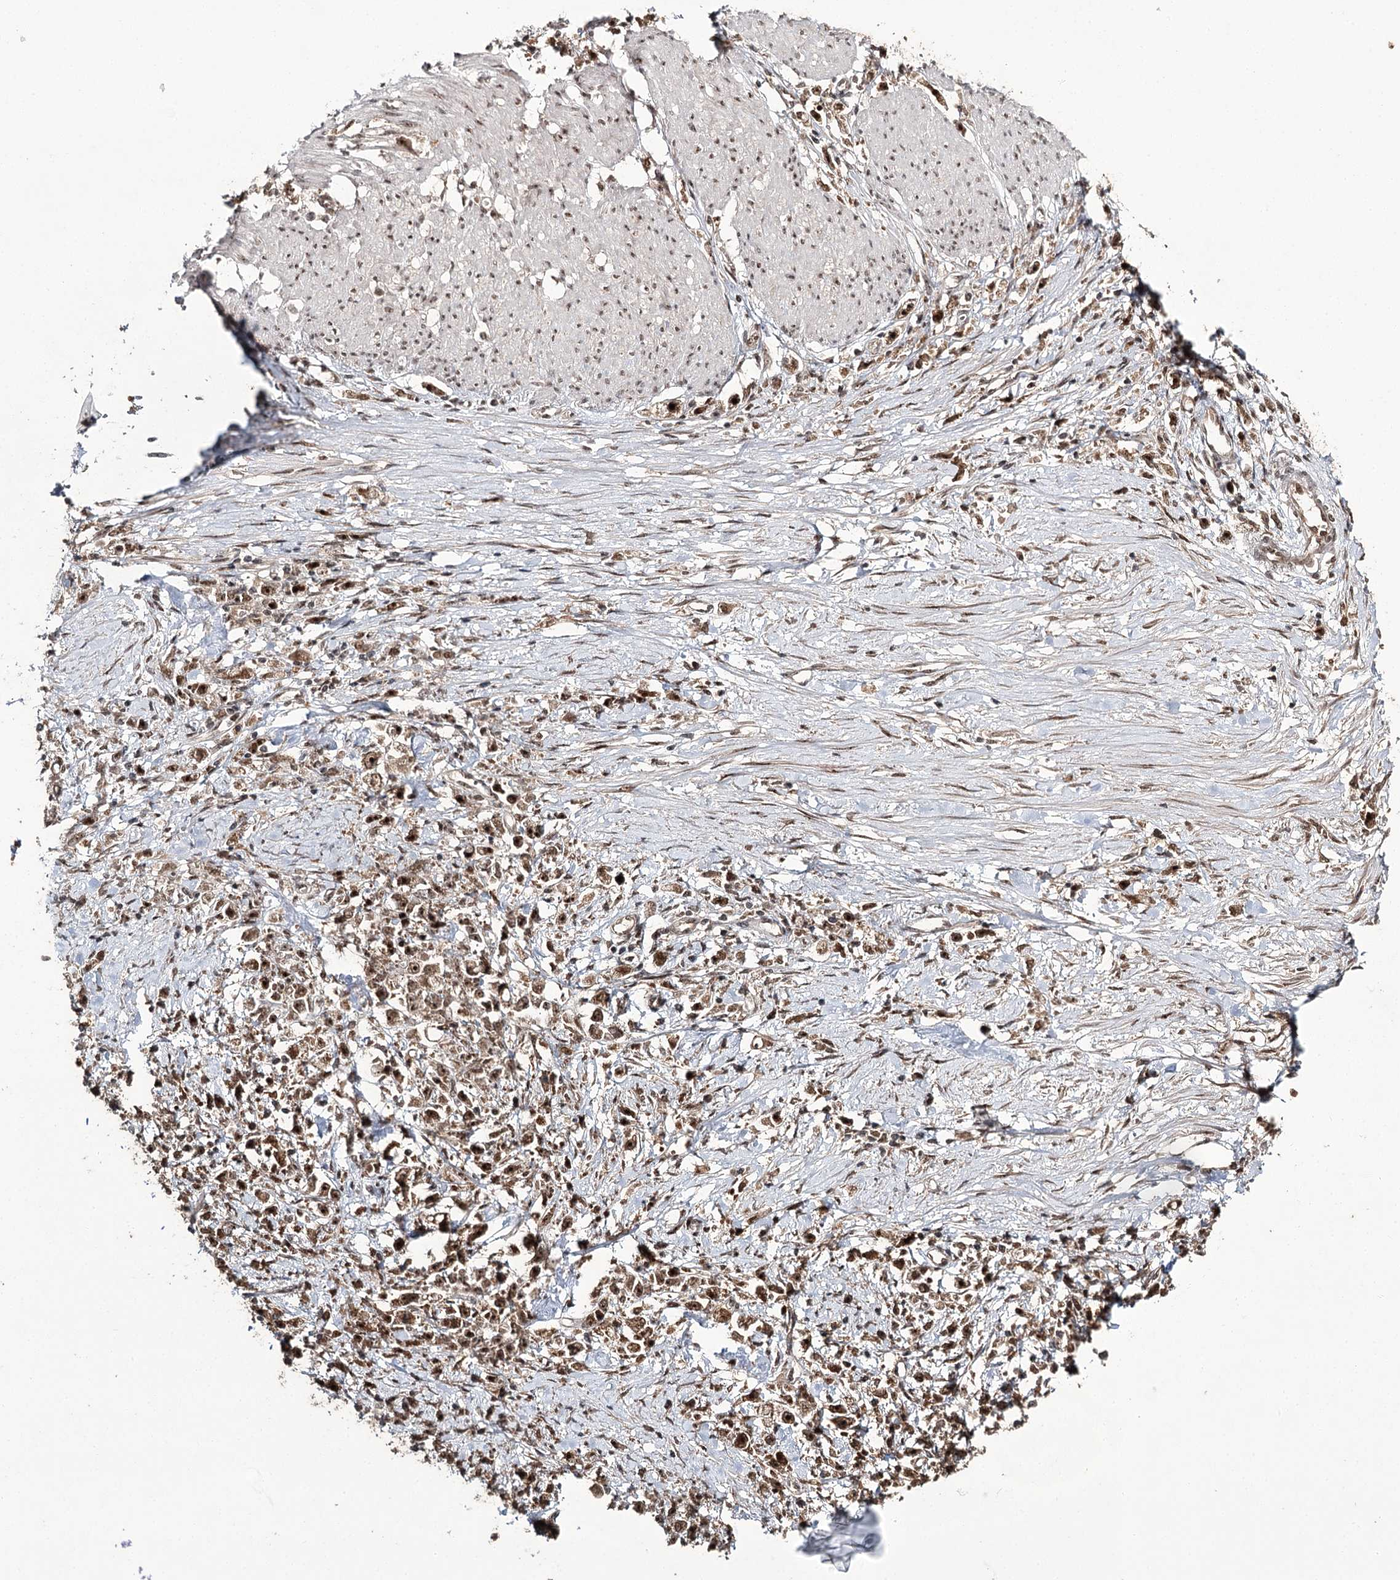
{"staining": {"intensity": "moderate", "quantity": ">75%", "location": "nuclear"}, "tissue": "stomach cancer", "cell_type": "Tumor cells", "image_type": "cancer", "snomed": [{"axis": "morphology", "description": "Adenocarcinoma, NOS"}, {"axis": "topography", "description": "Stomach"}], "caption": "Immunohistochemical staining of stomach adenocarcinoma reveals moderate nuclear protein expression in approximately >75% of tumor cells.", "gene": "ERCC3", "patient": {"sex": "female", "age": 59}}